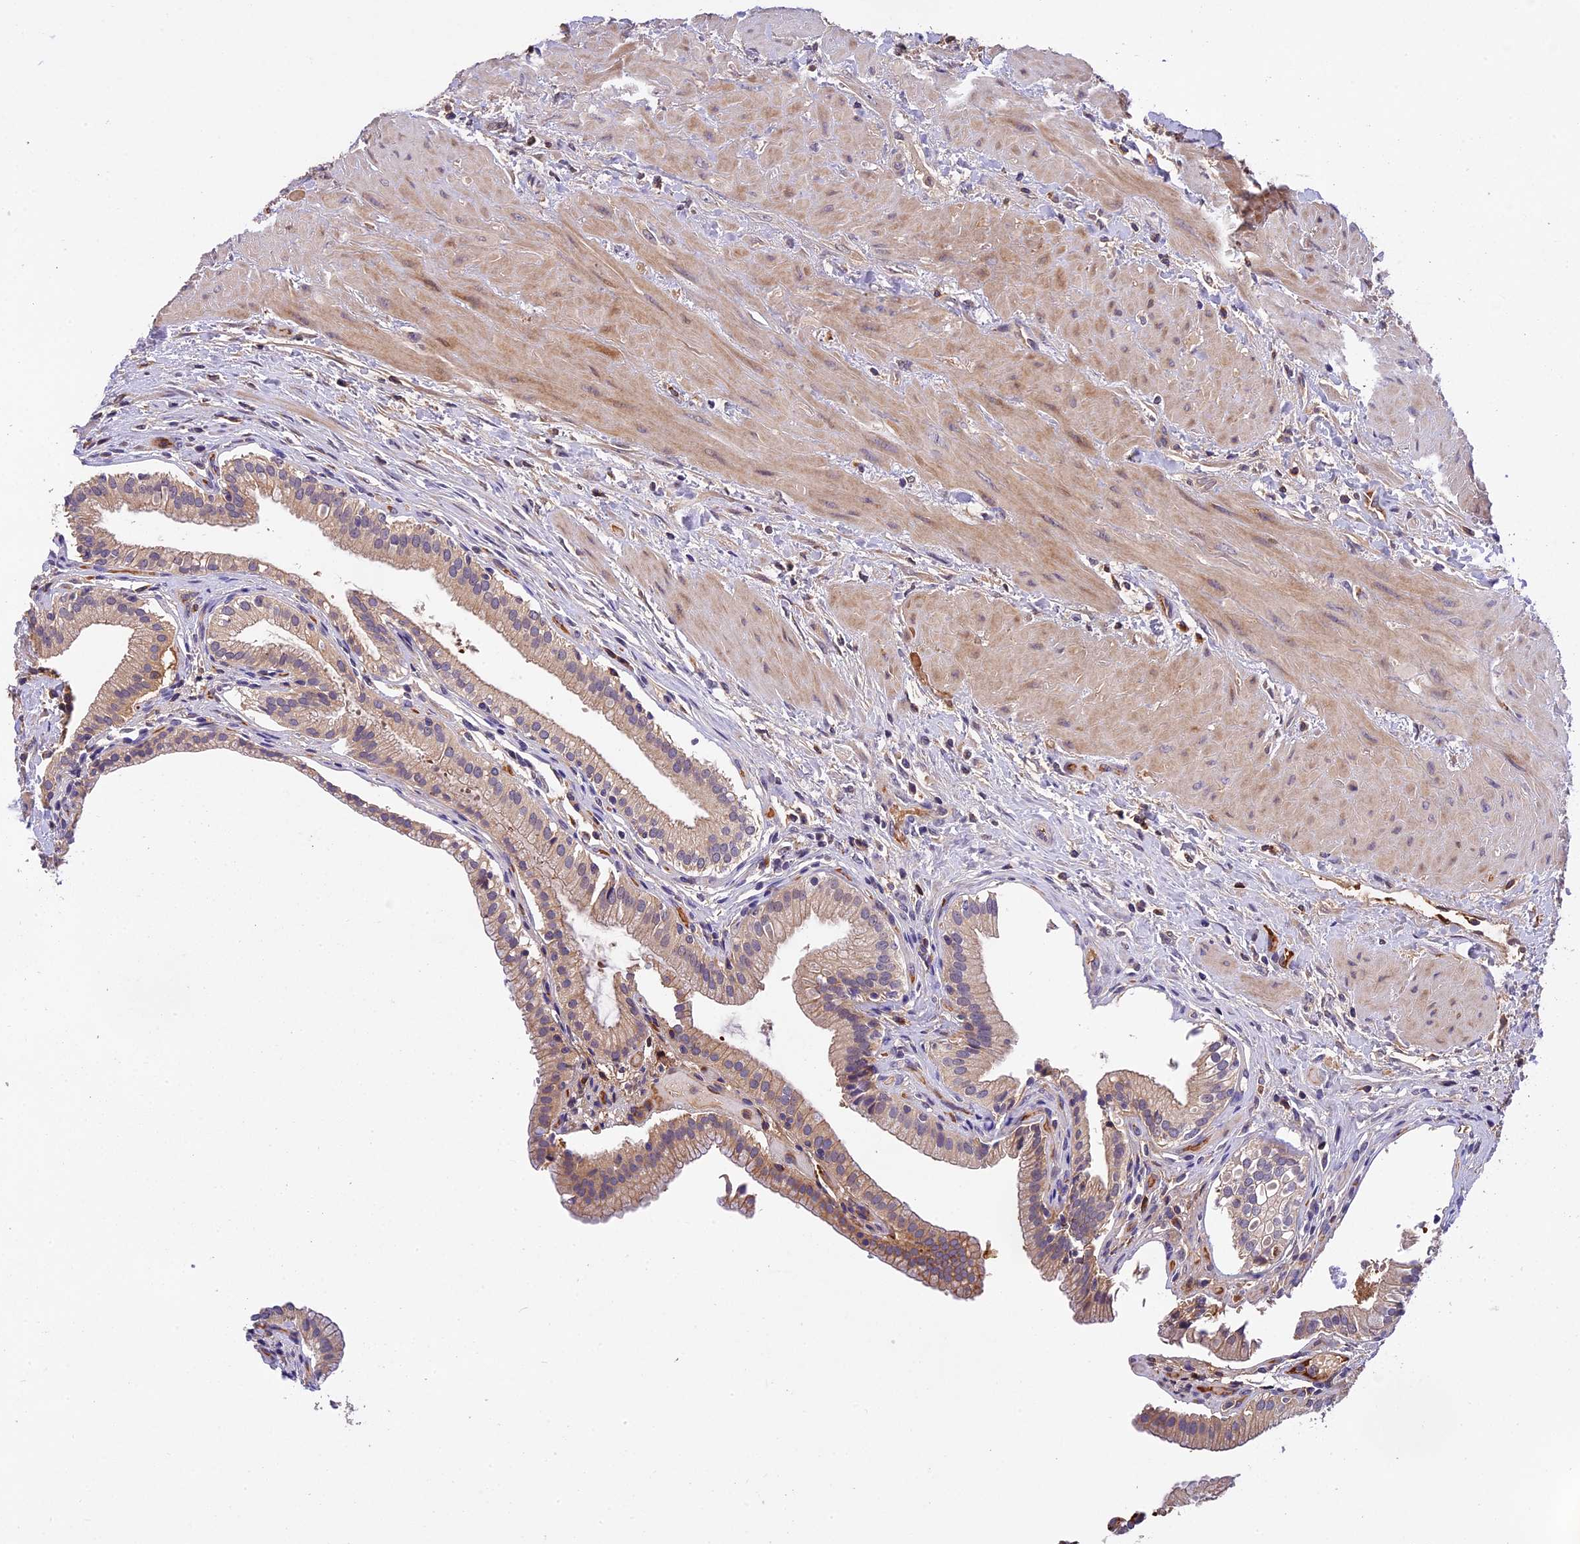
{"staining": {"intensity": "moderate", "quantity": "25%-75%", "location": "cytoplasmic/membranous"}, "tissue": "gallbladder", "cell_type": "Glandular cells", "image_type": "normal", "snomed": [{"axis": "morphology", "description": "Normal tissue, NOS"}, {"axis": "topography", "description": "Gallbladder"}], "caption": "Immunohistochemistry (DAB) staining of unremarkable human gallbladder demonstrates moderate cytoplasmic/membranous protein expression in approximately 25%-75% of glandular cells. The protein of interest is shown in brown color, while the nuclei are stained blue.", "gene": "PHAF1", "patient": {"sex": "male", "age": 24}}